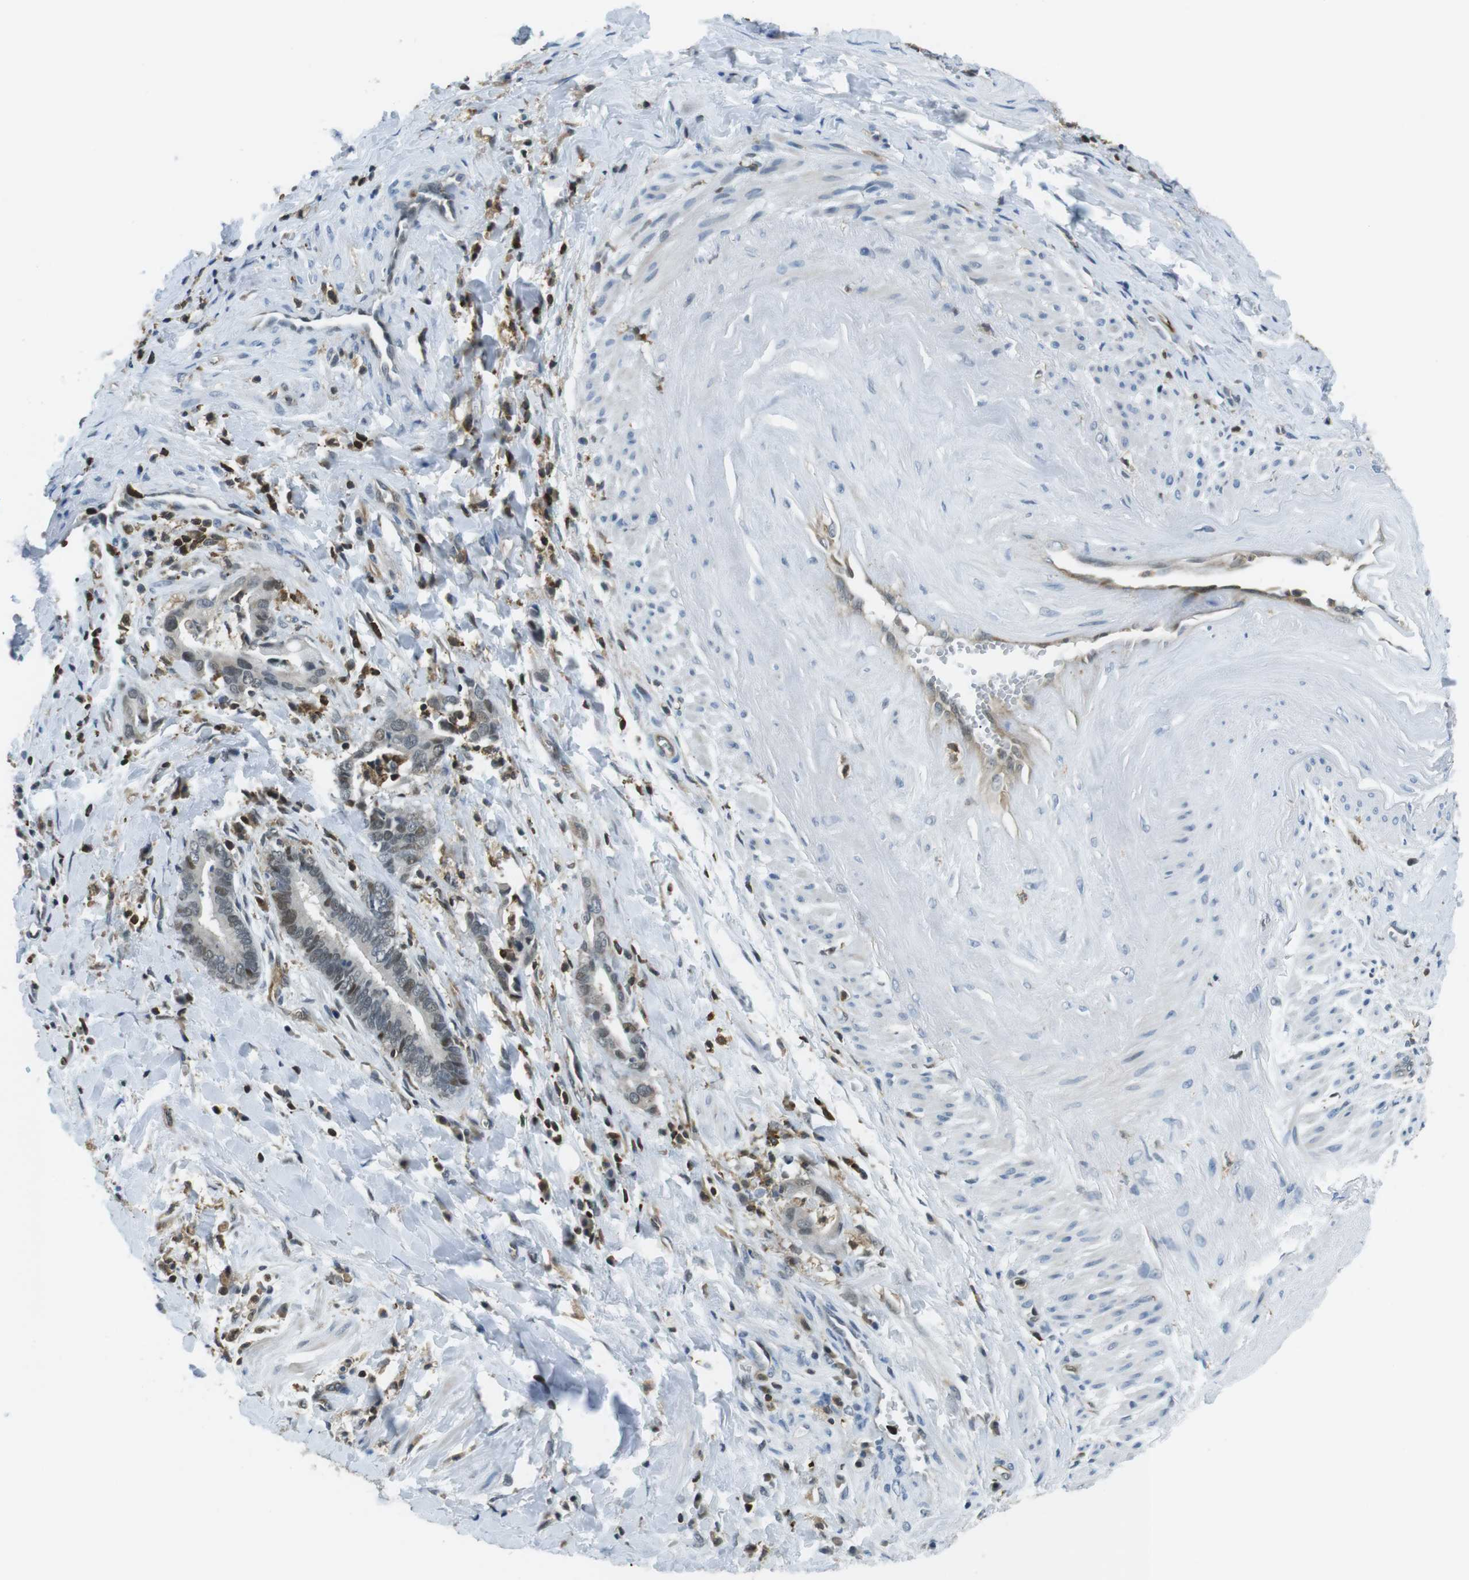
{"staining": {"intensity": "weak", "quantity": "<25%", "location": "nuclear"}, "tissue": "cervical cancer", "cell_type": "Tumor cells", "image_type": "cancer", "snomed": [{"axis": "morphology", "description": "Adenocarcinoma, NOS"}, {"axis": "topography", "description": "Cervix"}], "caption": "Image shows no significant protein staining in tumor cells of adenocarcinoma (cervical).", "gene": "STK10", "patient": {"sex": "female", "age": 44}}